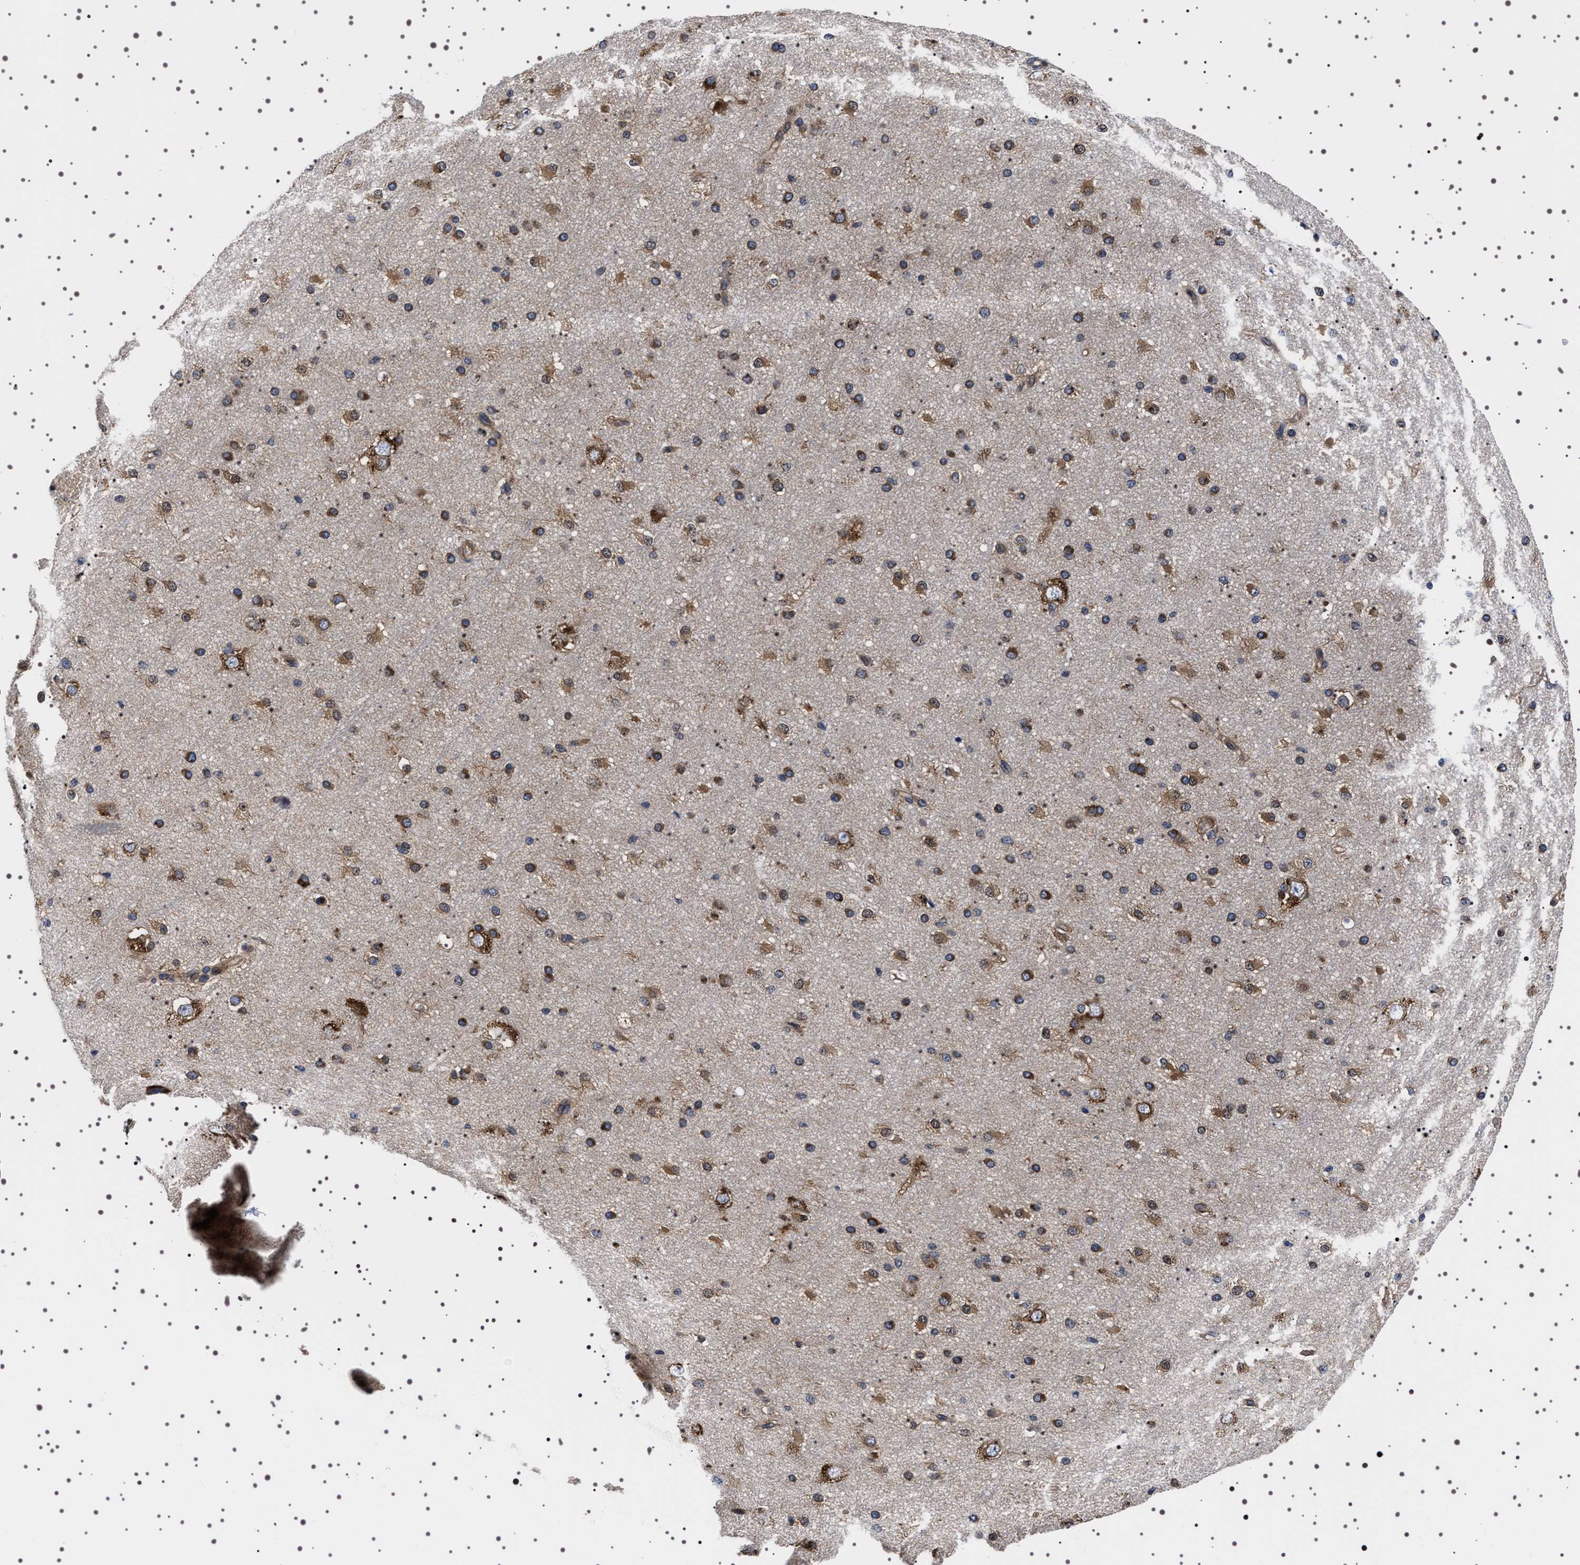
{"staining": {"intensity": "moderate", "quantity": ">75%", "location": "cytoplasmic/membranous"}, "tissue": "cerebral cortex", "cell_type": "Endothelial cells", "image_type": "normal", "snomed": [{"axis": "morphology", "description": "Normal tissue, NOS"}, {"axis": "morphology", "description": "Developmental malformation"}, {"axis": "topography", "description": "Cerebral cortex"}], "caption": "IHC micrograph of unremarkable cerebral cortex: cerebral cortex stained using IHC exhibits medium levels of moderate protein expression localized specifically in the cytoplasmic/membranous of endothelial cells, appearing as a cytoplasmic/membranous brown color.", "gene": "DARS1", "patient": {"sex": "female", "age": 30}}